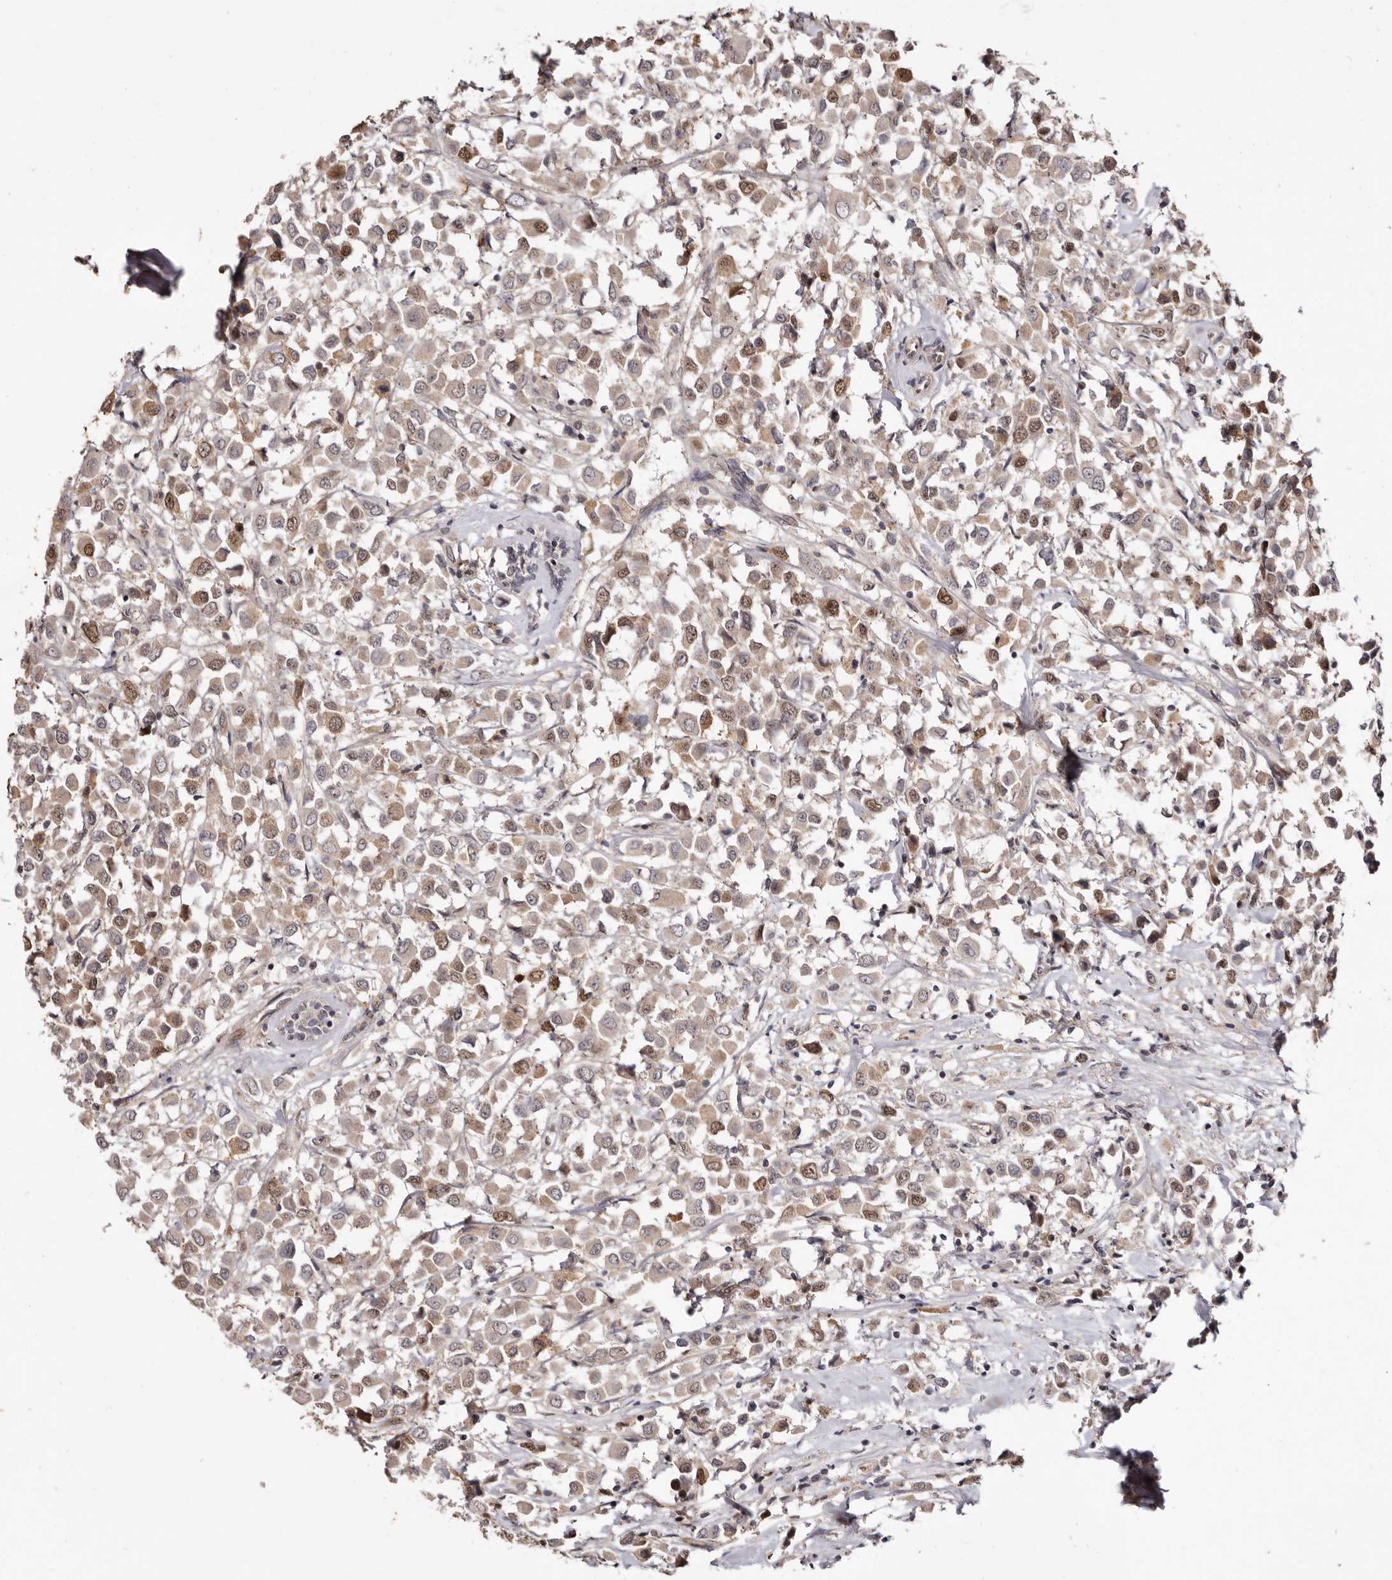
{"staining": {"intensity": "weak", "quantity": "25%-75%", "location": "cytoplasmic/membranous,nuclear"}, "tissue": "breast cancer", "cell_type": "Tumor cells", "image_type": "cancer", "snomed": [{"axis": "morphology", "description": "Duct carcinoma"}, {"axis": "topography", "description": "Breast"}], "caption": "Protein expression analysis of breast cancer displays weak cytoplasmic/membranous and nuclear expression in approximately 25%-75% of tumor cells.", "gene": "NOTCH1", "patient": {"sex": "female", "age": 61}}